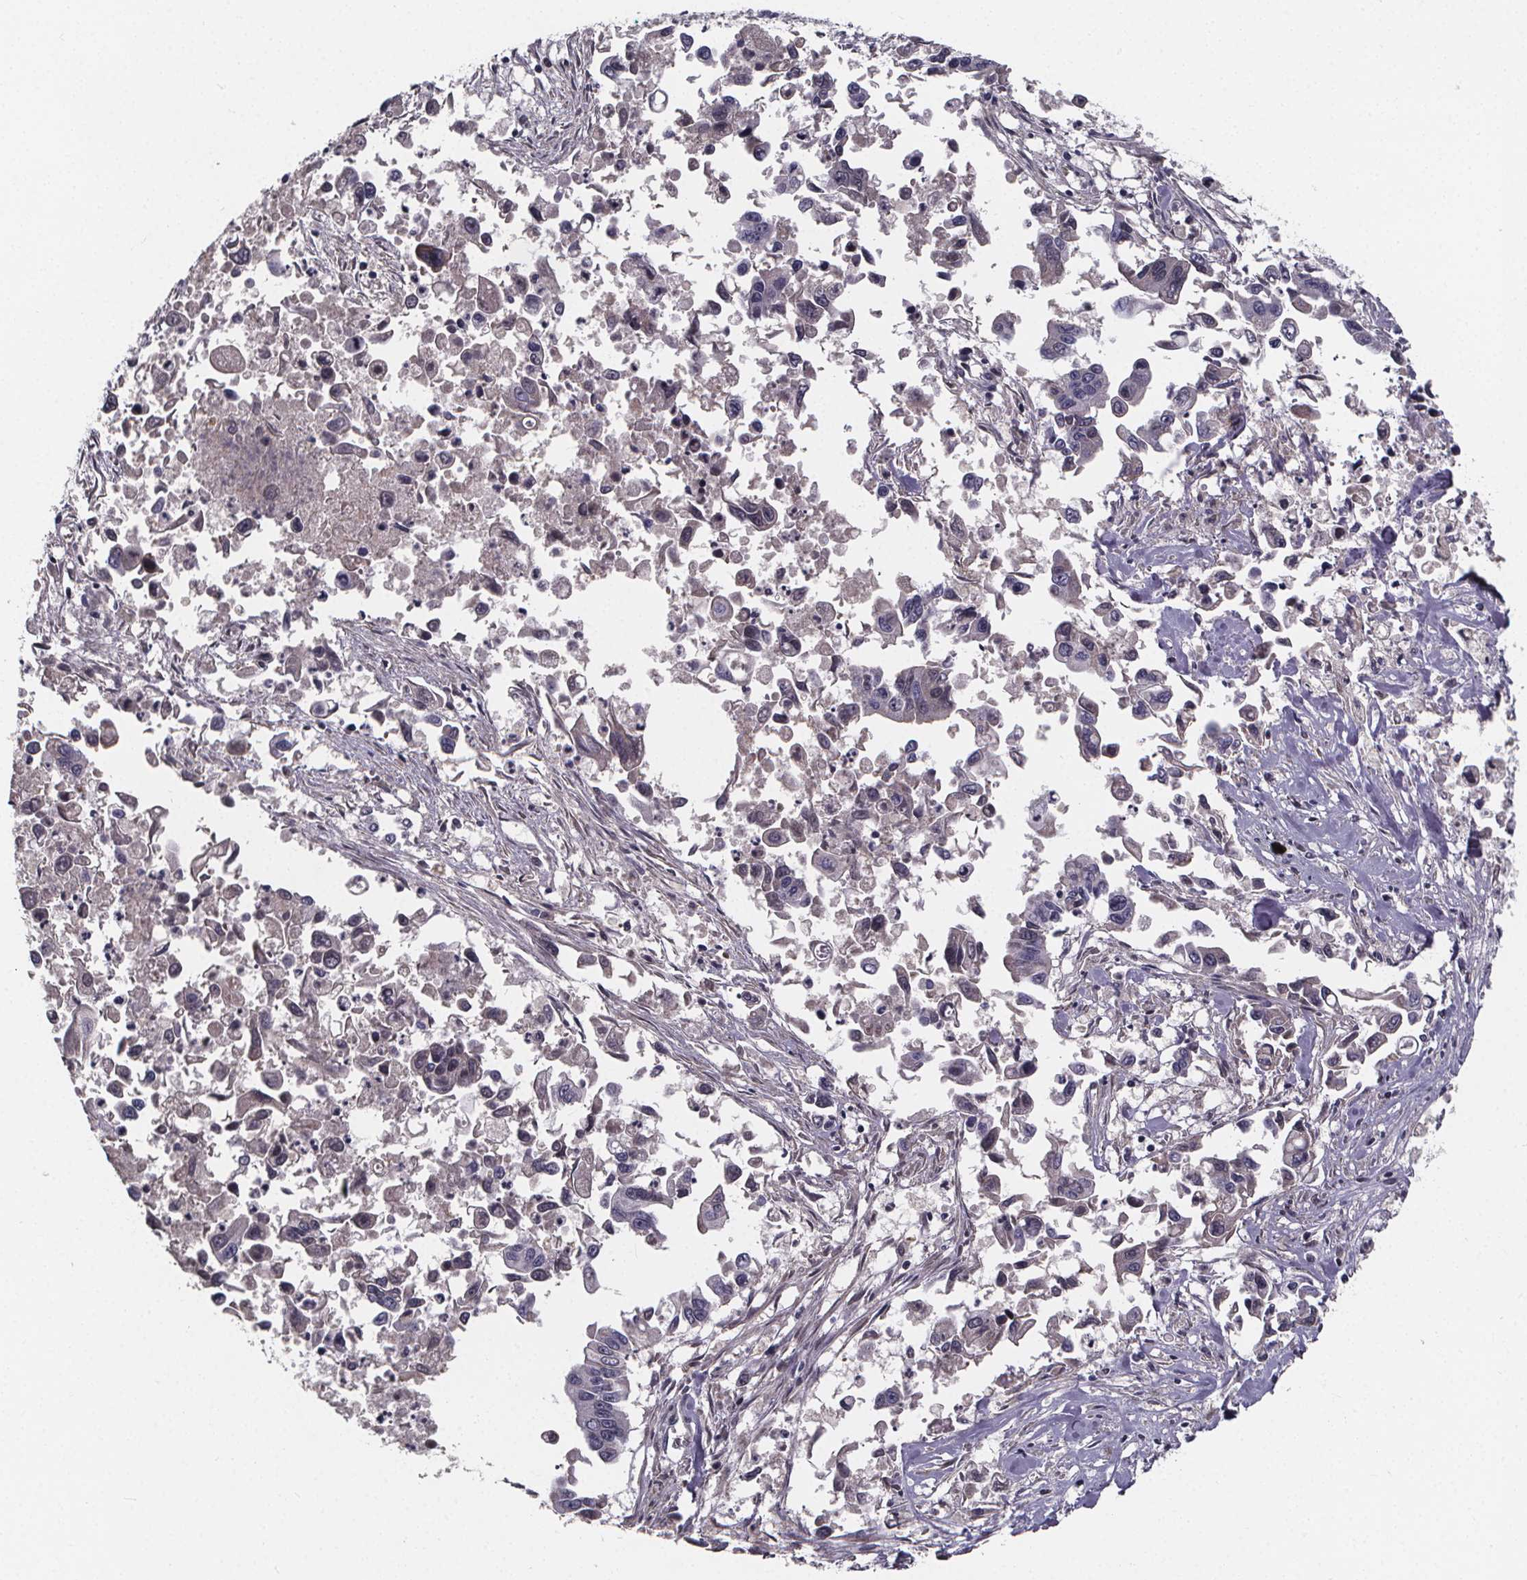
{"staining": {"intensity": "negative", "quantity": "none", "location": "none"}, "tissue": "pancreatic cancer", "cell_type": "Tumor cells", "image_type": "cancer", "snomed": [{"axis": "morphology", "description": "Adenocarcinoma, NOS"}, {"axis": "topography", "description": "Pancreas"}], "caption": "High power microscopy image of an IHC photomicrograph of adenocarcinoma (pancreatic), revealing no significant staining in tumor cells.", "gene": "AGT", "patient": {"sex": "female", "age": 83}}